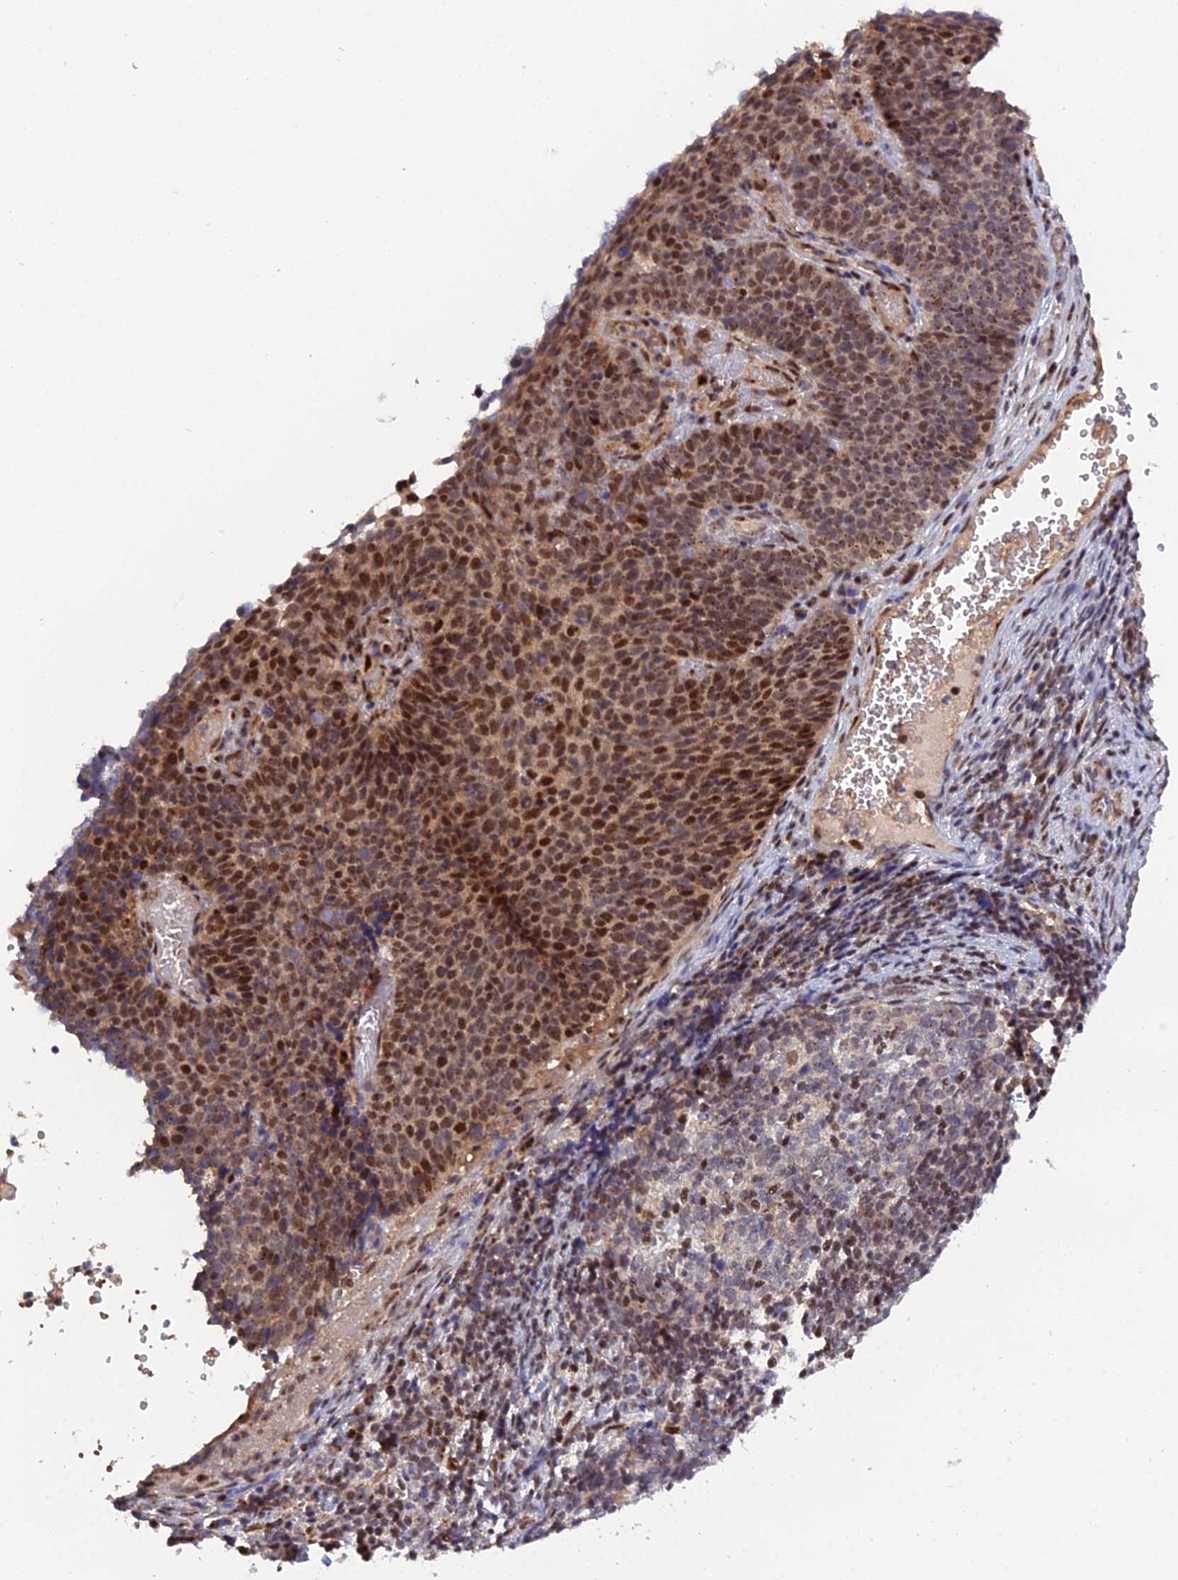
{"staining": {"intensity": "strong", "quantity": "25%-75%", "location": "nuclear"}, "tissue": "cervical cancer", "cell_type": "Tumor cells", "image_type": "cancer", "snomed": [{"axis": "morphology", "description": "Normal tissue, NOS"}, {"axis": "morphology", "description": "Squamous cell carcinoma, NOS"}, {"axis": "topography", "description": "Cervix"}], "caption": "A brown stain shows strong nuclear positivity of a protein in cervical cancer tumor cells. (DAB (3,3'-diaminobenzidine) IHC with brightfield microscopy, high magnification).", "gene": "ARL2", "patient": {"sex": "female", "age": 39}}